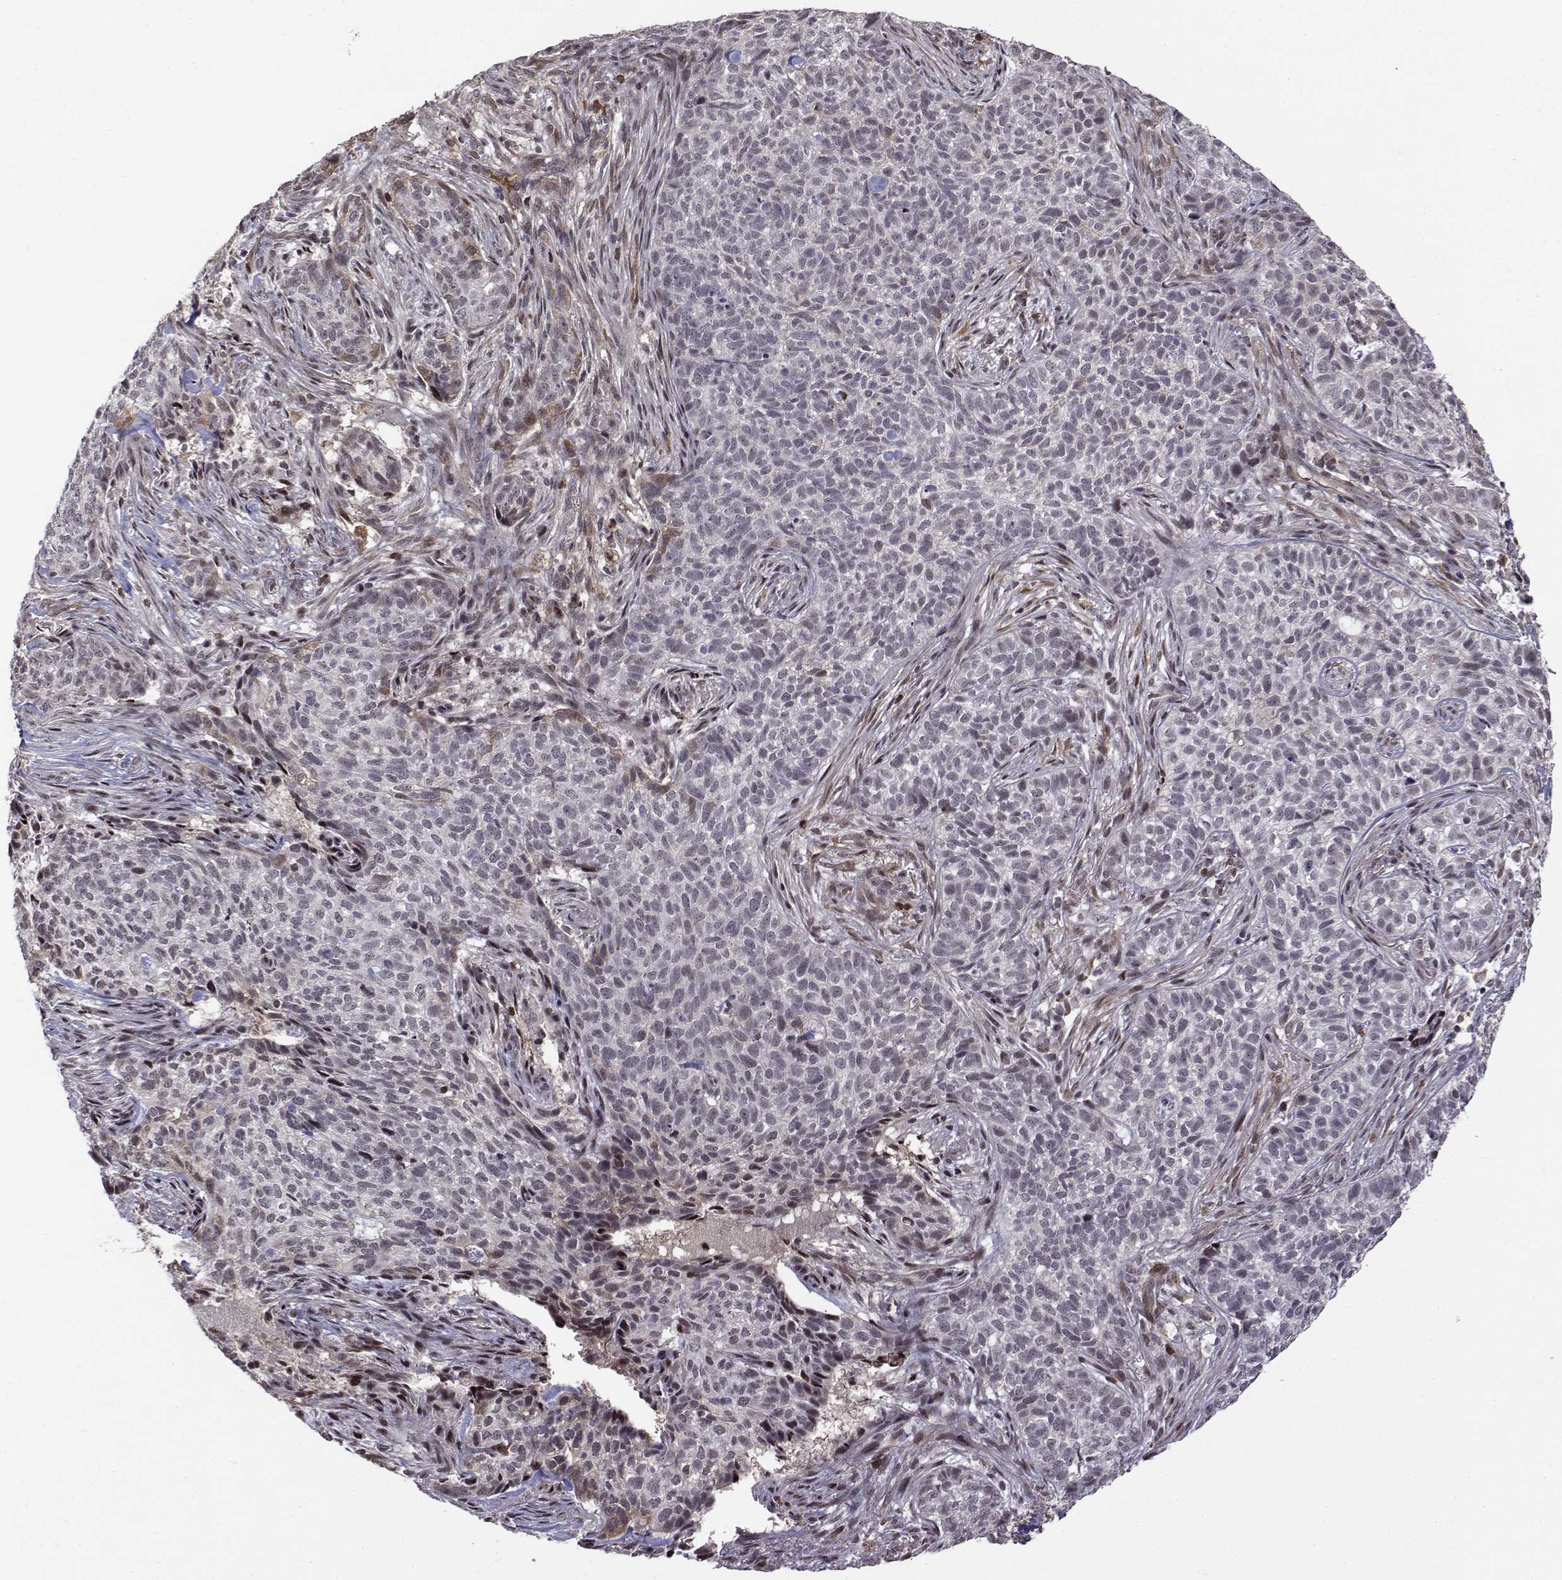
{"staining": {"intensity": "negative", "quantity": "none", "location": "none"}, "tissue": "skin cancer", "cell_type": "Tumor cells", "image_type": "cancer", "snomed": [{"axis": "morphology", "description": "Basal cell carcinoma"}, {"axis": "topography", "description": "Skin"}], "caption": "A micrograph of skin basal cell carcinoma stained for a protein displays no brown staining in tumor cells.", "gene": "ITGA7", "patient": {"sex": "female", "age": 69}}